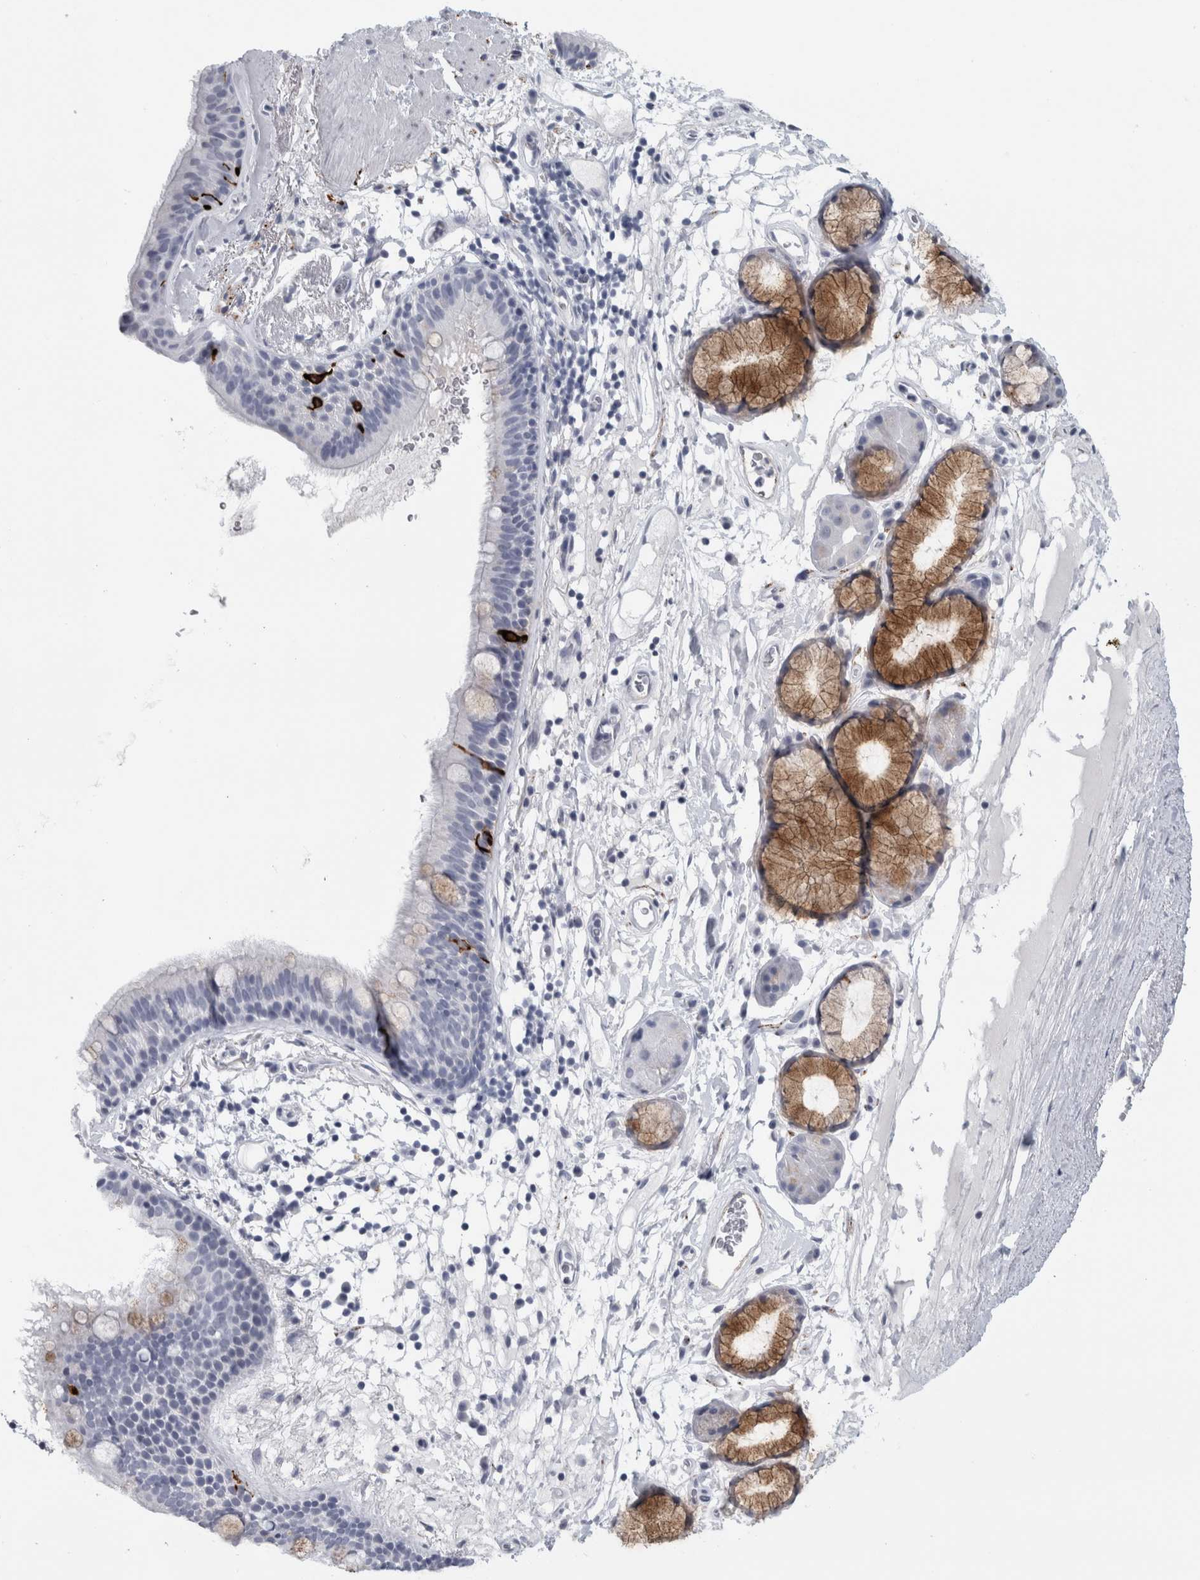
{"staining": {"intensity": "strong", "quantity": "<25%", "location": "cytoplasmic/membranous"}, "tissue": "bronchus", "cell_type": "Respiratory epithelial cells", "image_type": "normal", "snomed": [{"axis": "morphology", "description": "Normal tissue, NOS"}, {"axis": "topography", "description": "Cartilage tissue"}], "caption": "Immunohistochemistry (IHC) histopathology image of normal bronchus: bronchus stained using IHC shows medium levels of strong protein expression localized specifically in the cytoplasmic/membranous of respiratory epithelial cells, appearing as a cytoplasmic/membranous brown color.", "gene": "CPE", "patient": {"sex": "female", "age": 63}}